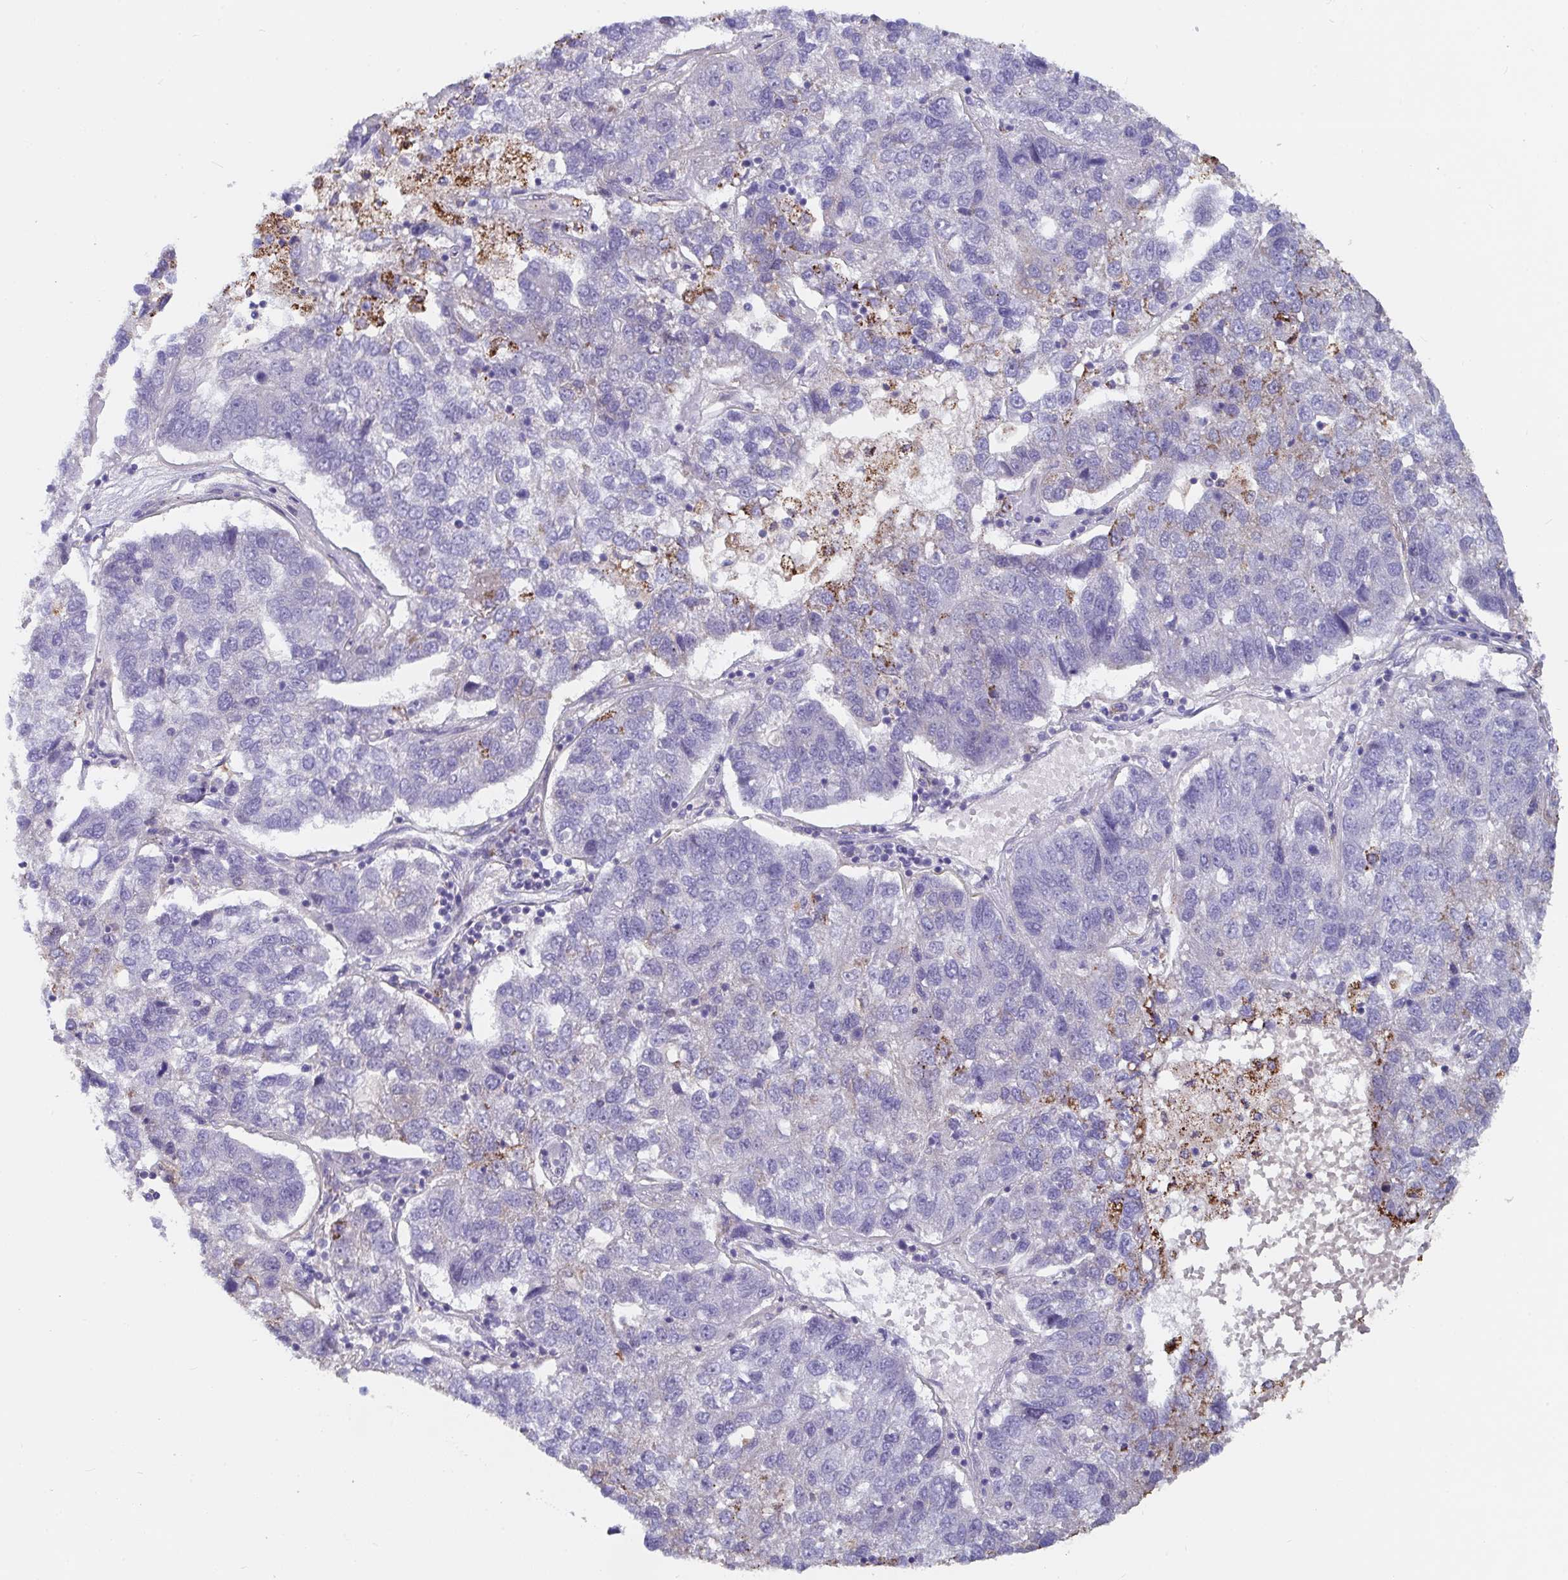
{"staining": {"intensity": "negative", "quantity": "none", "location": "none"}, "tissue": "pancreatic cancer", "cell_type": "Tumor cells", "image_type": "cancer", "snomed": [{"axis": "morphology", "description": "Adenocarcinoma, NOS"}, {"axis": "topography", "description": "Pancreas"}], "caption": "High magnification brightfield microscopy of pancreatic cancer stained with DAB (brown) and counterstained with hematoxylin (blue): tumor cells show no significant expression.", "gene": "FAM156B", "patient": {"sex": "female", "age": 61}}